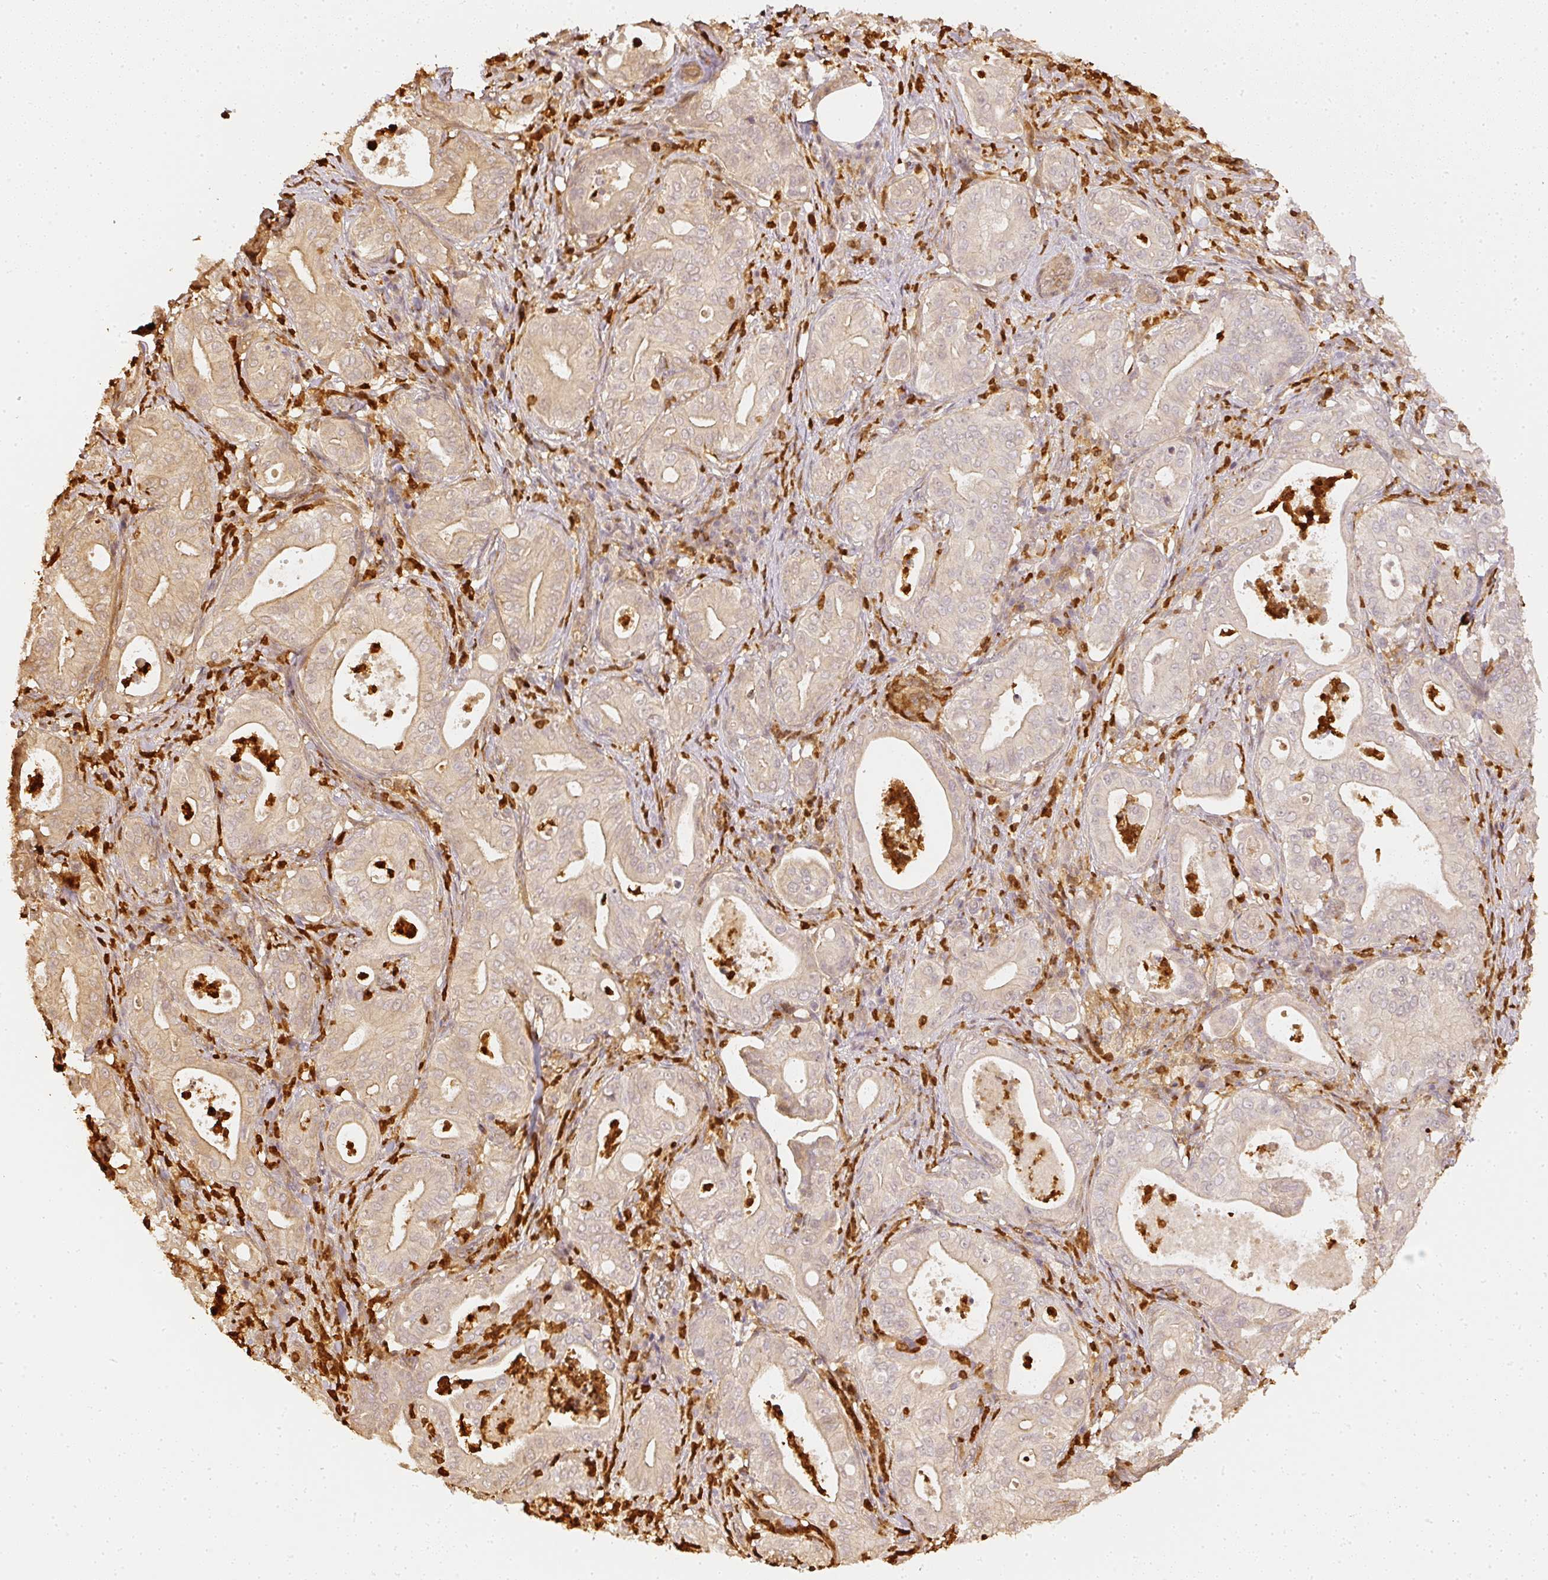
{"staining": {"intensity": "weak", "quantity": "<25%", "location": "cytoplasmic/membranous"}, "tissue": "pancreatic cancer", "cell_type": "Tumor cells", "image_type": "cancer", "snomed": [{"axis": "morphology", "description": "Adenocarcinoma, NOS"}, {"axis": "topography", "description": "Pancreas"}], "caption": "DAB immunohistochemical staining of human pancreatic cancer (adenocarcinoma) reveals no significant staining in tumor cells.", "gene": "PFN1", "patient": {"sex": "male", "age": 71}}